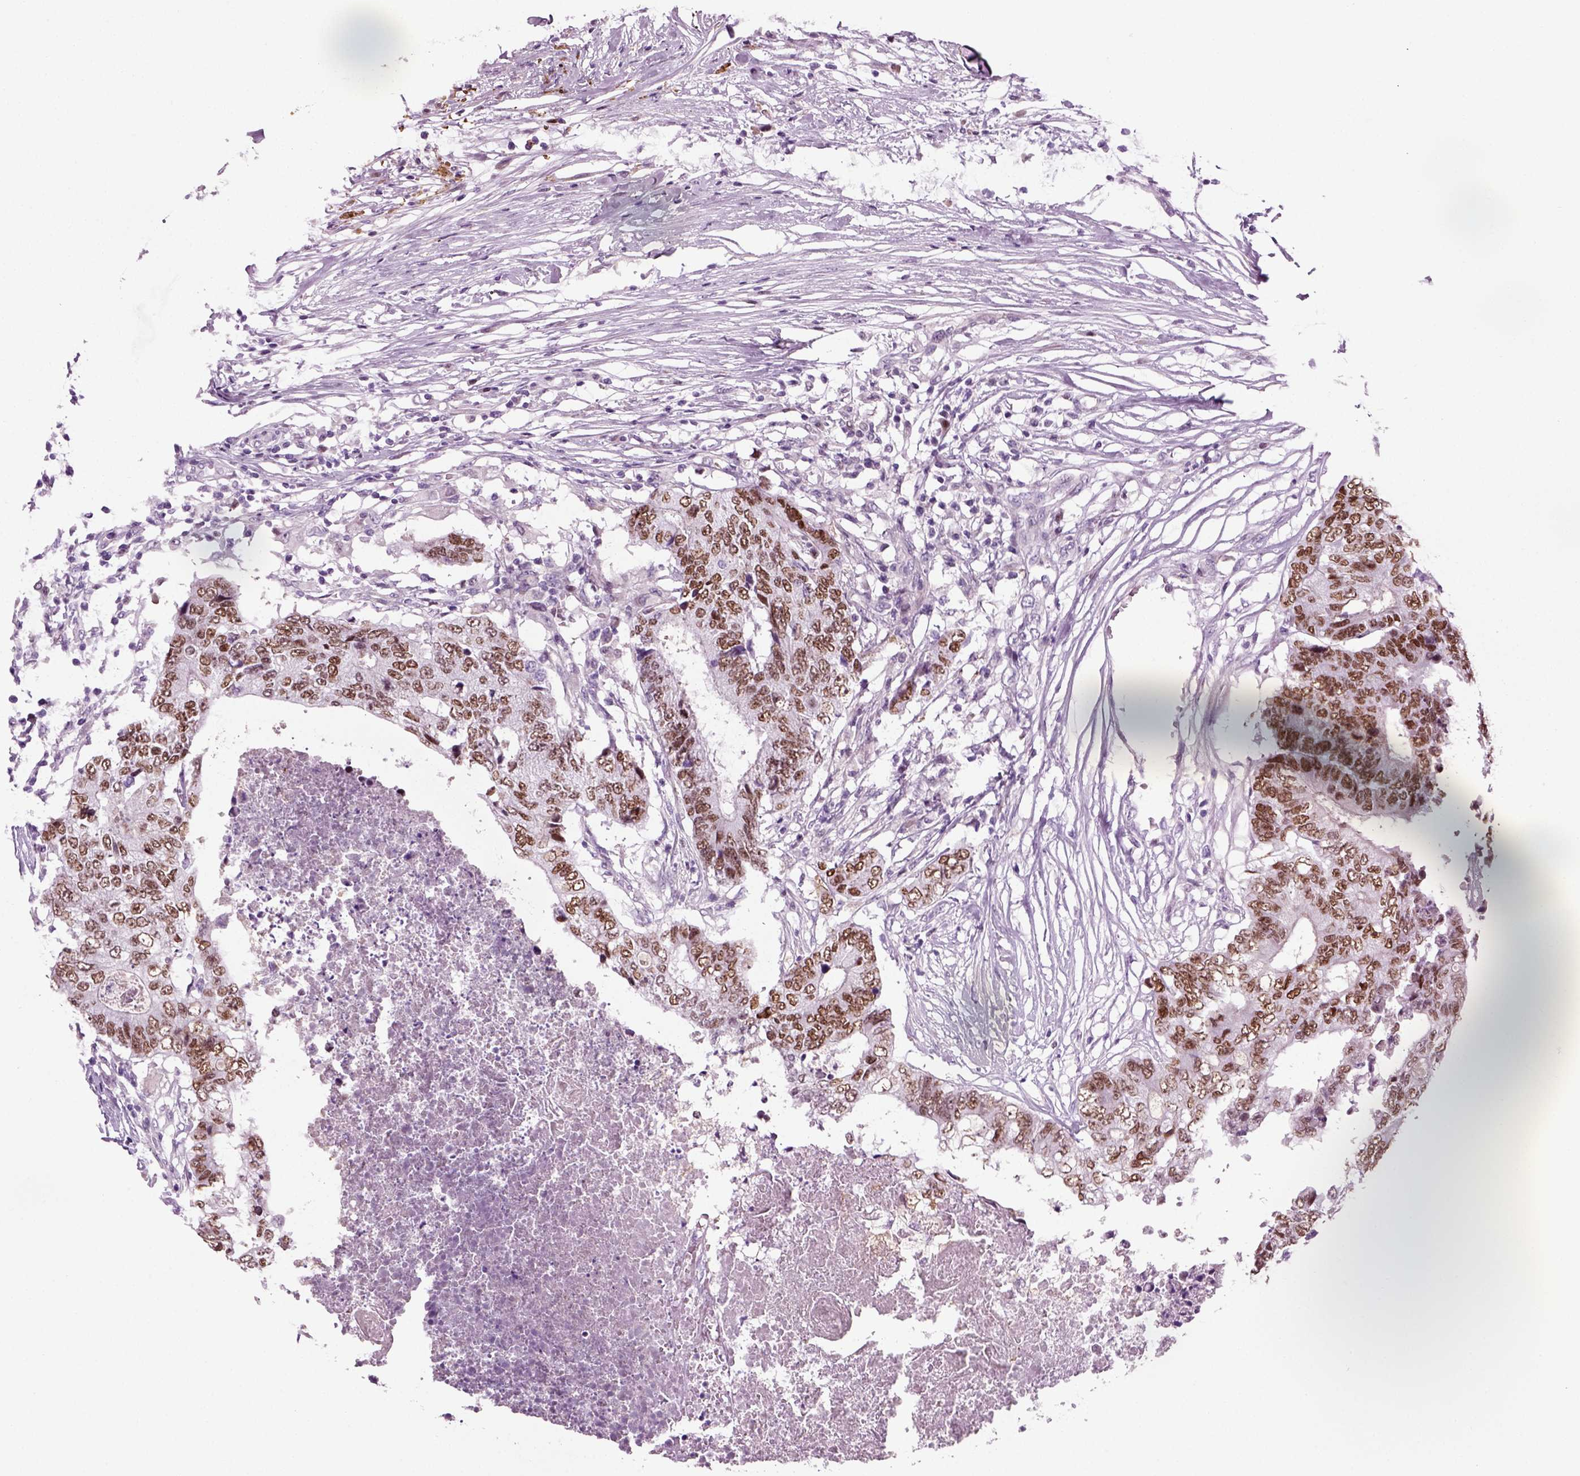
{"staining": {"intensity": "moderate", "quantity": ">75%", "location": "nuclear"}, "tissue": "colorectal cancer", "cell_type": "Tumor cells", "image_type": "cancer", "snomed": [{"axis": "morphology", "description": "Adenocarcinoma, NOS"}, {"axis": "topography", "description": "Colon"}], "caption": "Moderate nuclear protein staining is identified in about >75% of tumor cells in adenocarcinoma (colorectal). (brown staining indicates protein expression, while blue staining denotes nuclei).", "gene": "ARID3A", "patient": {"sex": "female", "age": 48}}